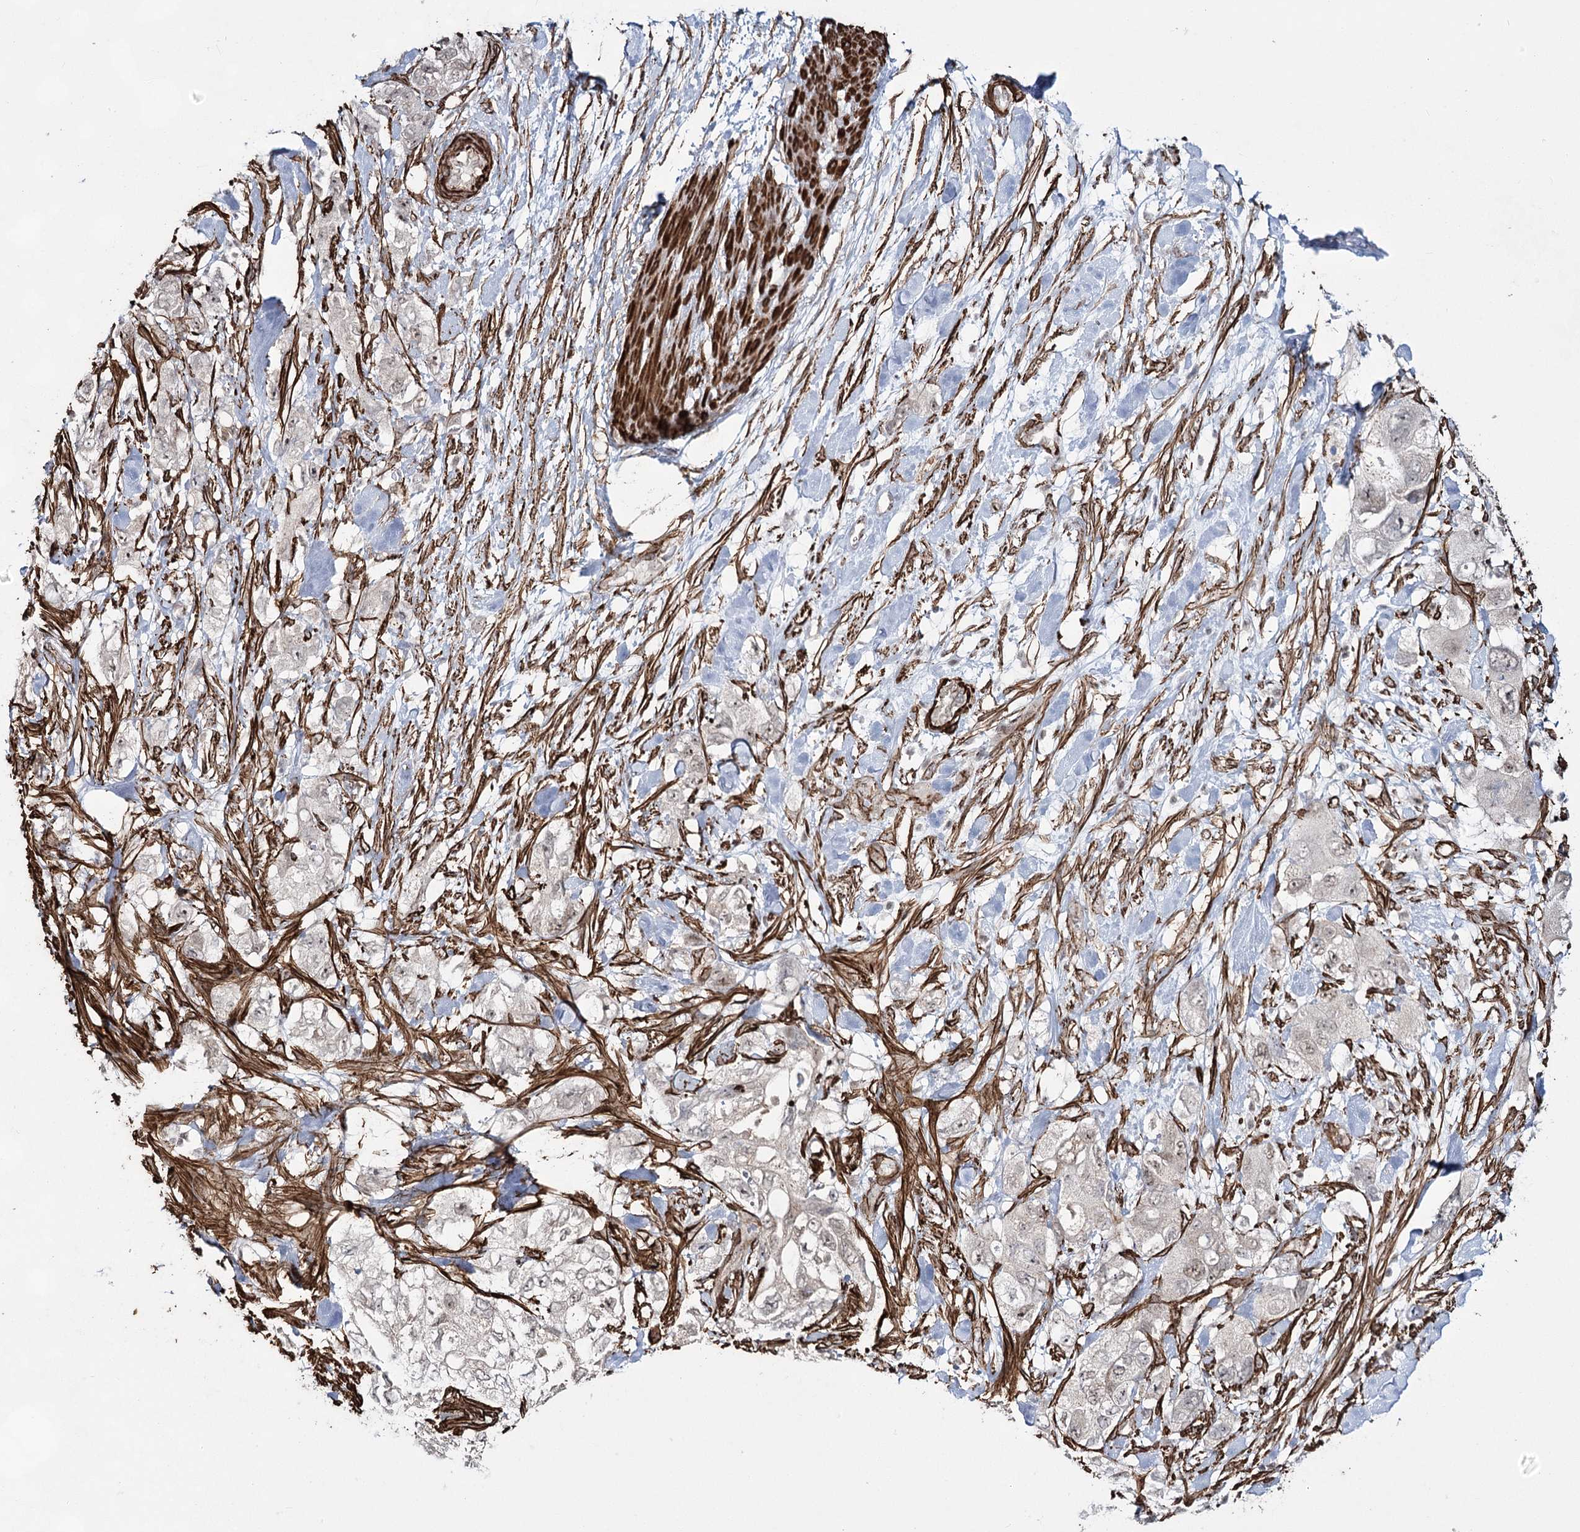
{"staining": {"intensity": "negative", "quantity": "none", "location": "none"}, "tissue": "pancreatic cancer", "cell_type": "Tumor cells", "image_type": "cancer", "snomed": [{"axis": "morphology", "description": "Adenocarcinoma, NOS"}, {"axis": "topography", "description": "Pancreas"}], "caption": "Immunohistochemistry (IHC) image of neoplastic tissue: pancreatic cancer stained with DAB shows no significant protein staining in tumor cells.", "gene": "CWF19L1", "patient": {"sex": "female", "age": 73}}